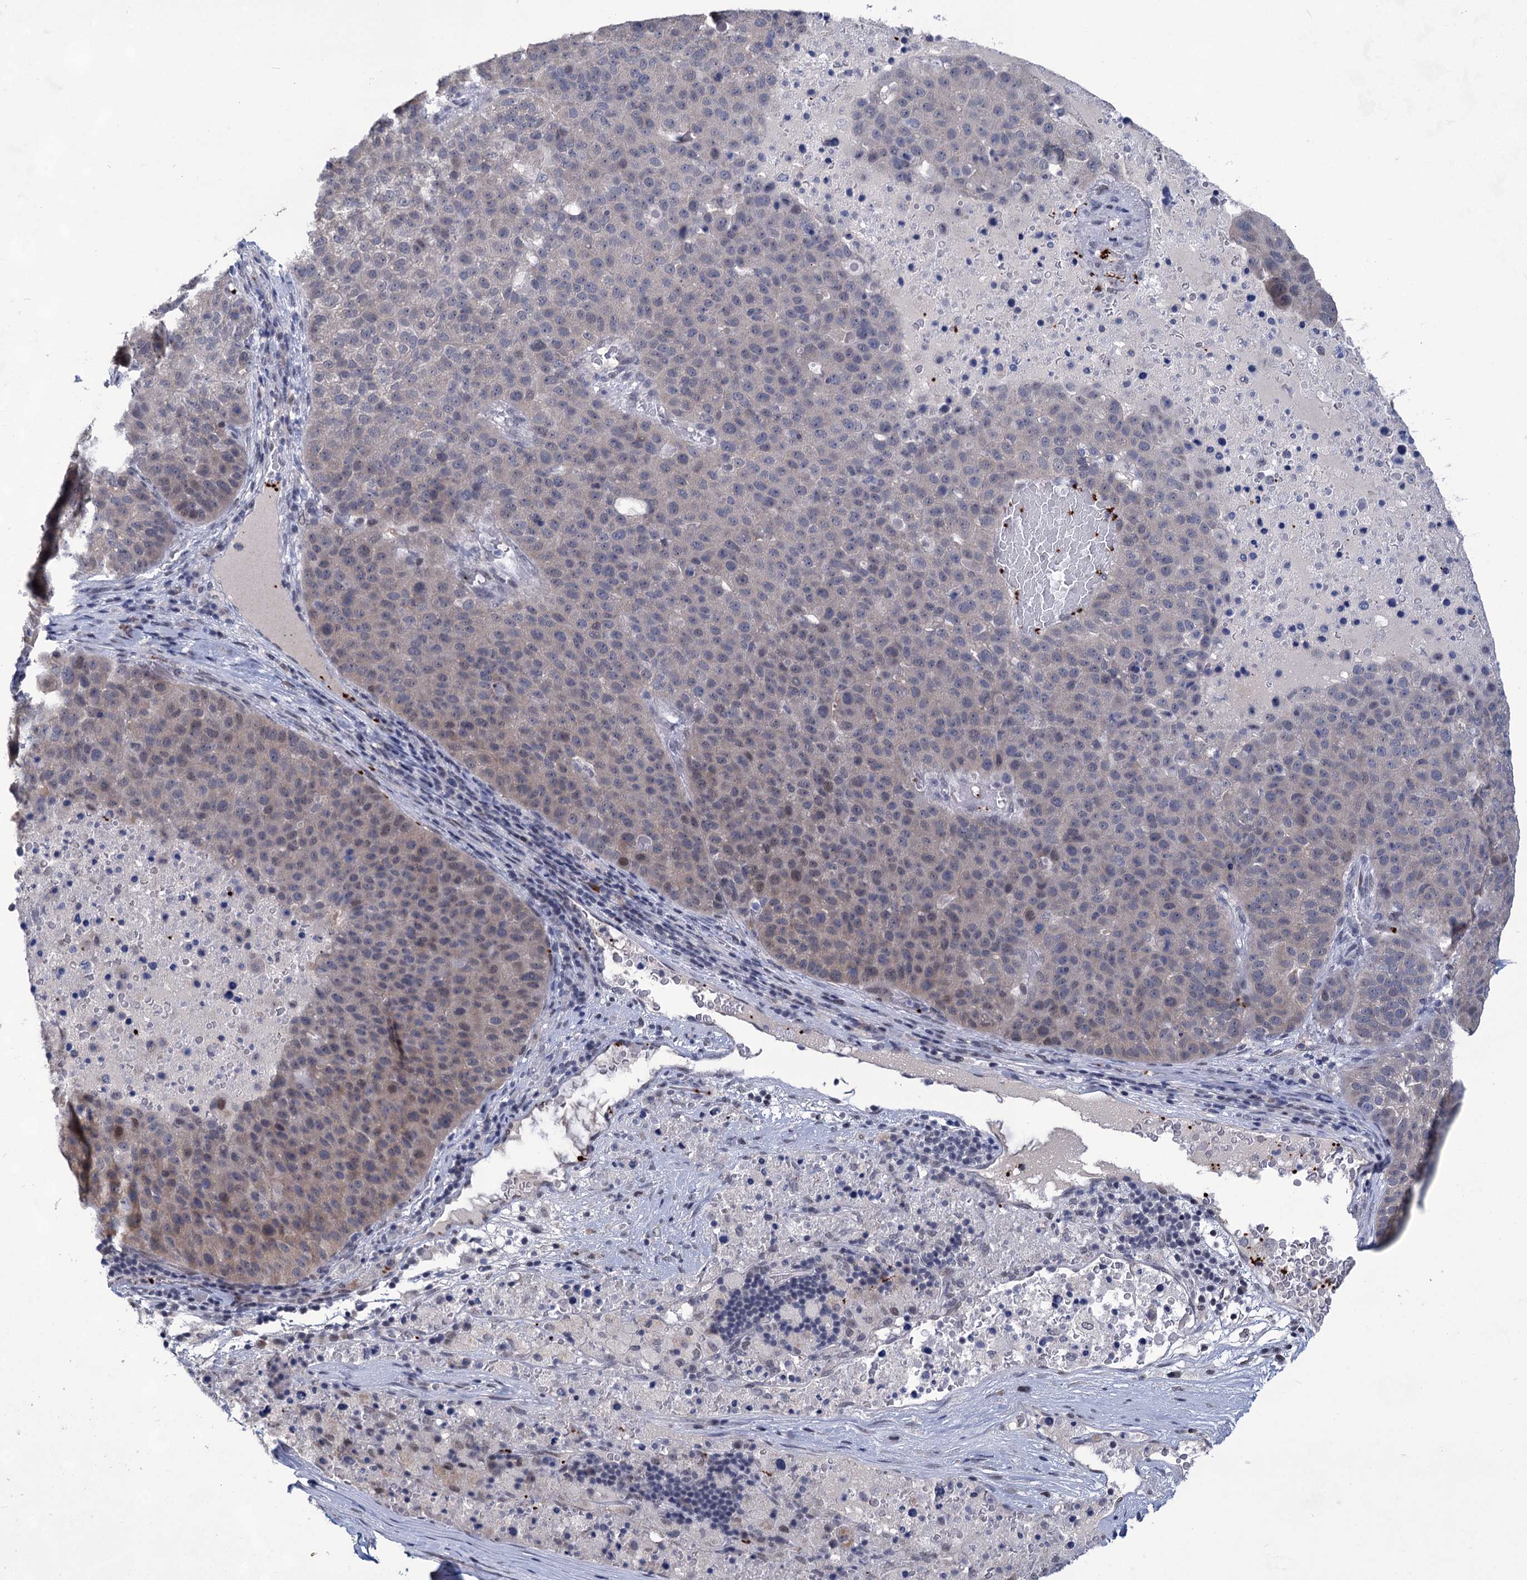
{"staining": {"intensity": "weak", "quantity": "<25%", "location": "nuclear"}, "tissue": "pancreatic cancer", "cell_type": "Tumor cells", "image_type": "cancer", "snomed": [{"axis": "morphology", "description": "Adenocarcinoma, NOS"}, {"axis": "topography", "description": "Pancreas"}], "caption": "Image shows no significant protein staining in tumor cells of pancreatic adenocarcinoma. (Stains: DAB (3,3'-diaminobenzidine) immunohistochemistry with hematoxylin counter stain, Microscopy: brightfield microscopy at high magnification).", "gene": "MON2", "patient": {"sex": "female", "age": 61}}